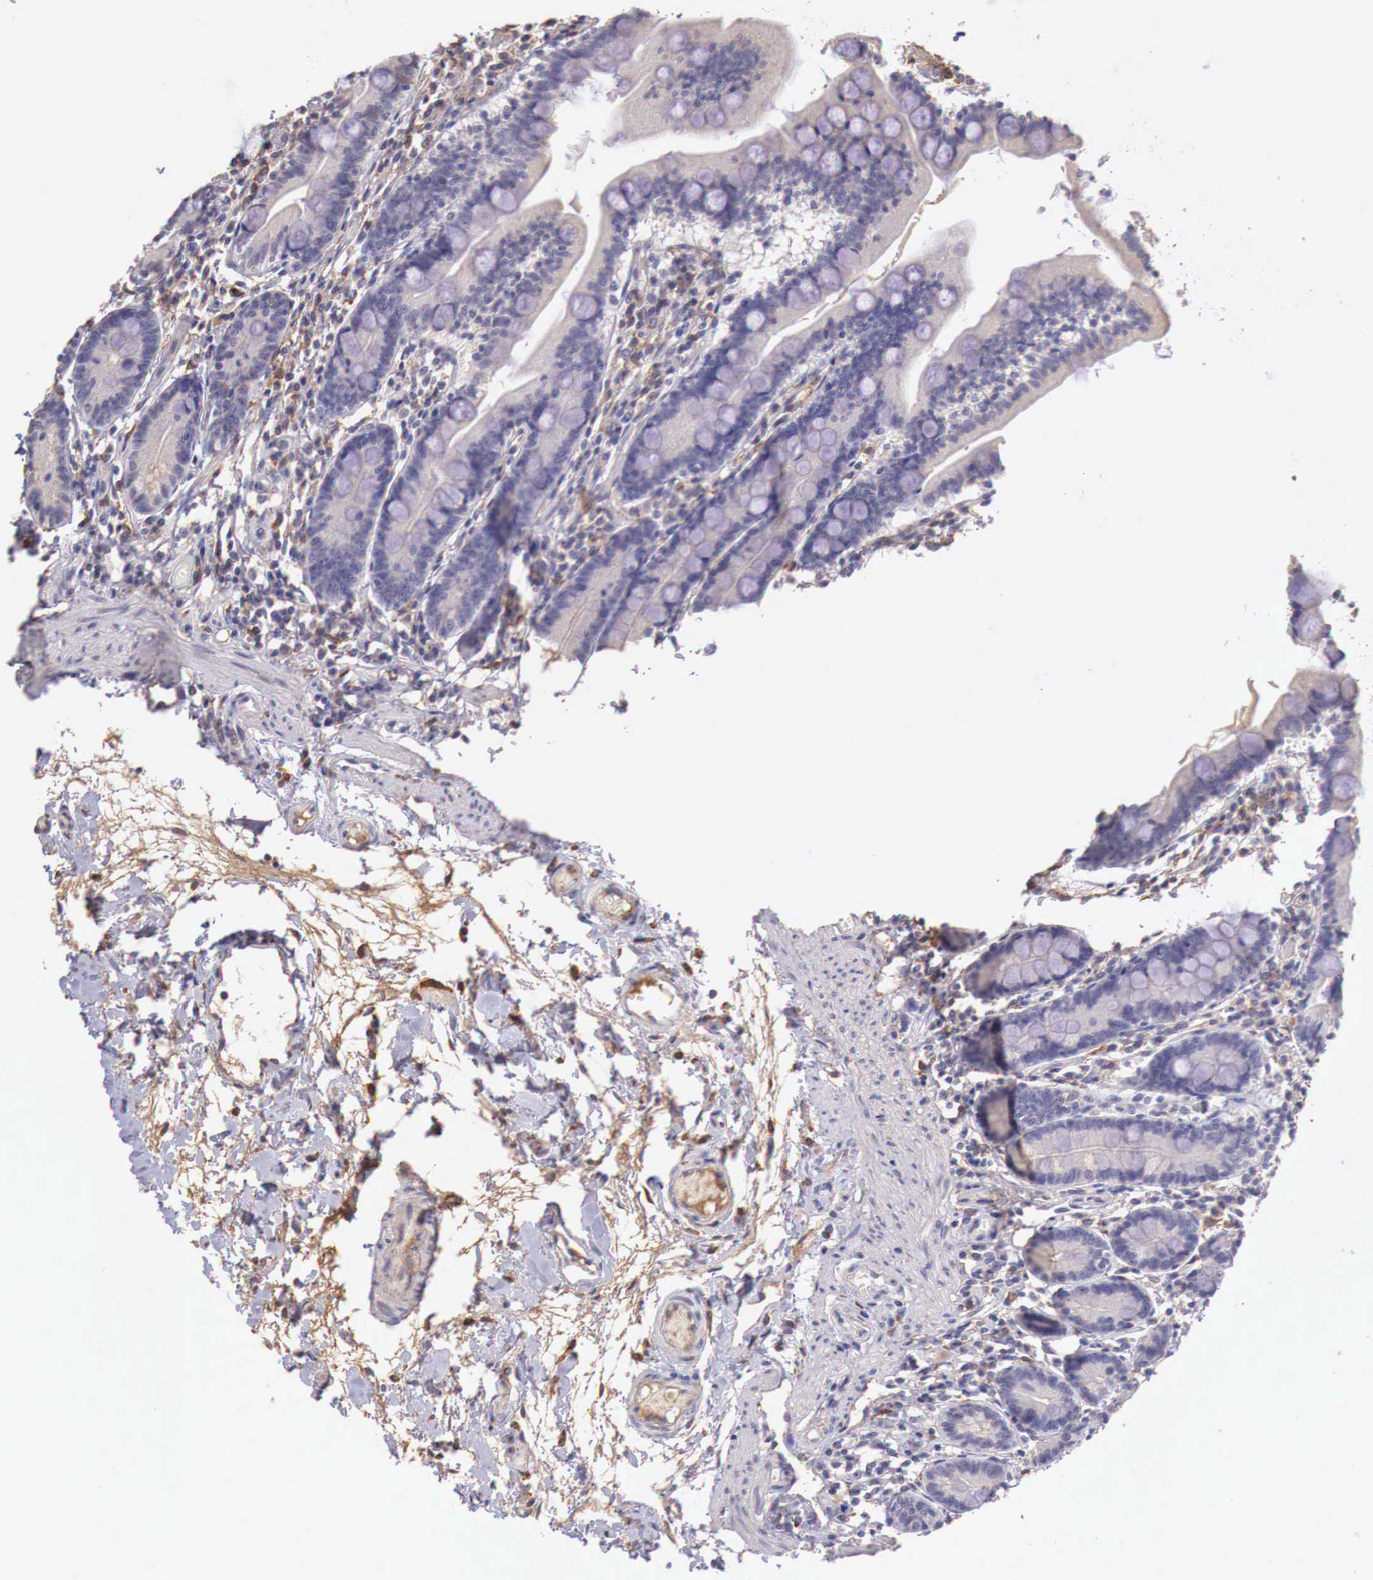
{"staining": {"intensity": "weak", "quantity": "<25%", "location": "cytoplasmic/membranous"}, "tissue": "small intestine", "cell_type": "Glandular cells", "image_type": "normal", "snomed": [{"axis": "morphology", "description": "Normal tissue, NOS"}, {"axis": "topography", "description": "Small intestine"}], "caption": "Glandular cells are negative for brown protein staining in benign small intestine. (Brightfield microscopy of DAB immunohistochemistry (IHC) at high magnification).", "gene": "CHRDL1", "patient": {"sex": "female", "age": 69}}